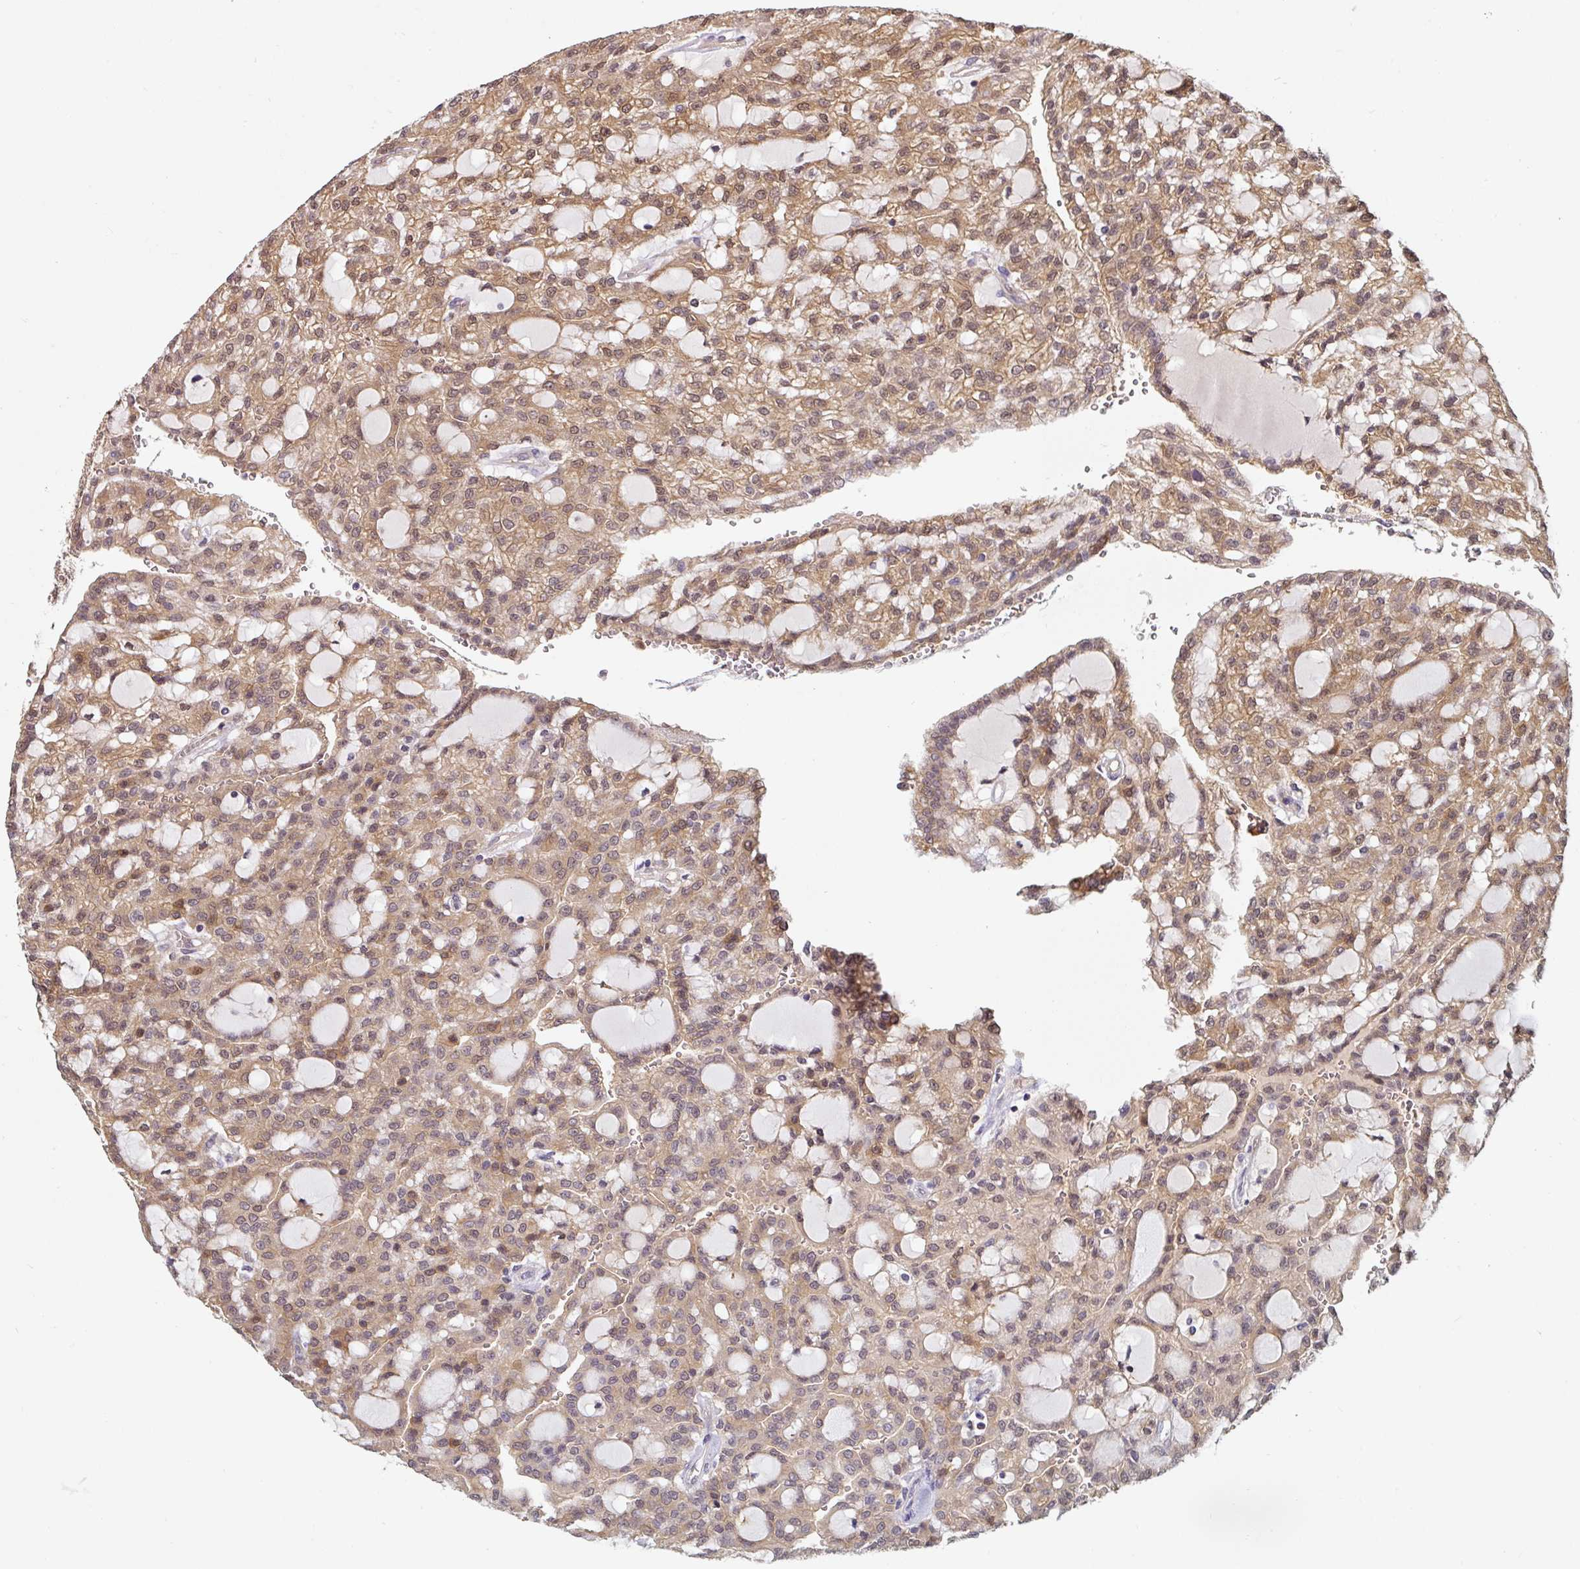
{"staining": {"intensity": "moderate", "quantity": ">75%", "location": "cytoplasmic/membranous"}, "tissue": "renal cancer", "cell_type": "Tumor cells", "image_type": "cancer", "snomed": [{"axis": "morphology", "description": "Adenocarcinoma, NOS"}, {"axis": "topography", "description": "Kidney"}], "caption": "Protein staining by IHC displays moderate cytoplasmic/membranous positivity in approximately >75% of tumor cells in renal cancer (adenocarcinoma). The staining was performed using DAB to visualize the protein expression in brown, while the nuclei were stained in blue with hematoxylin (Magnification: 20x).", "gene": "ST13", "patient": {"sex": "male", "age": 63}}